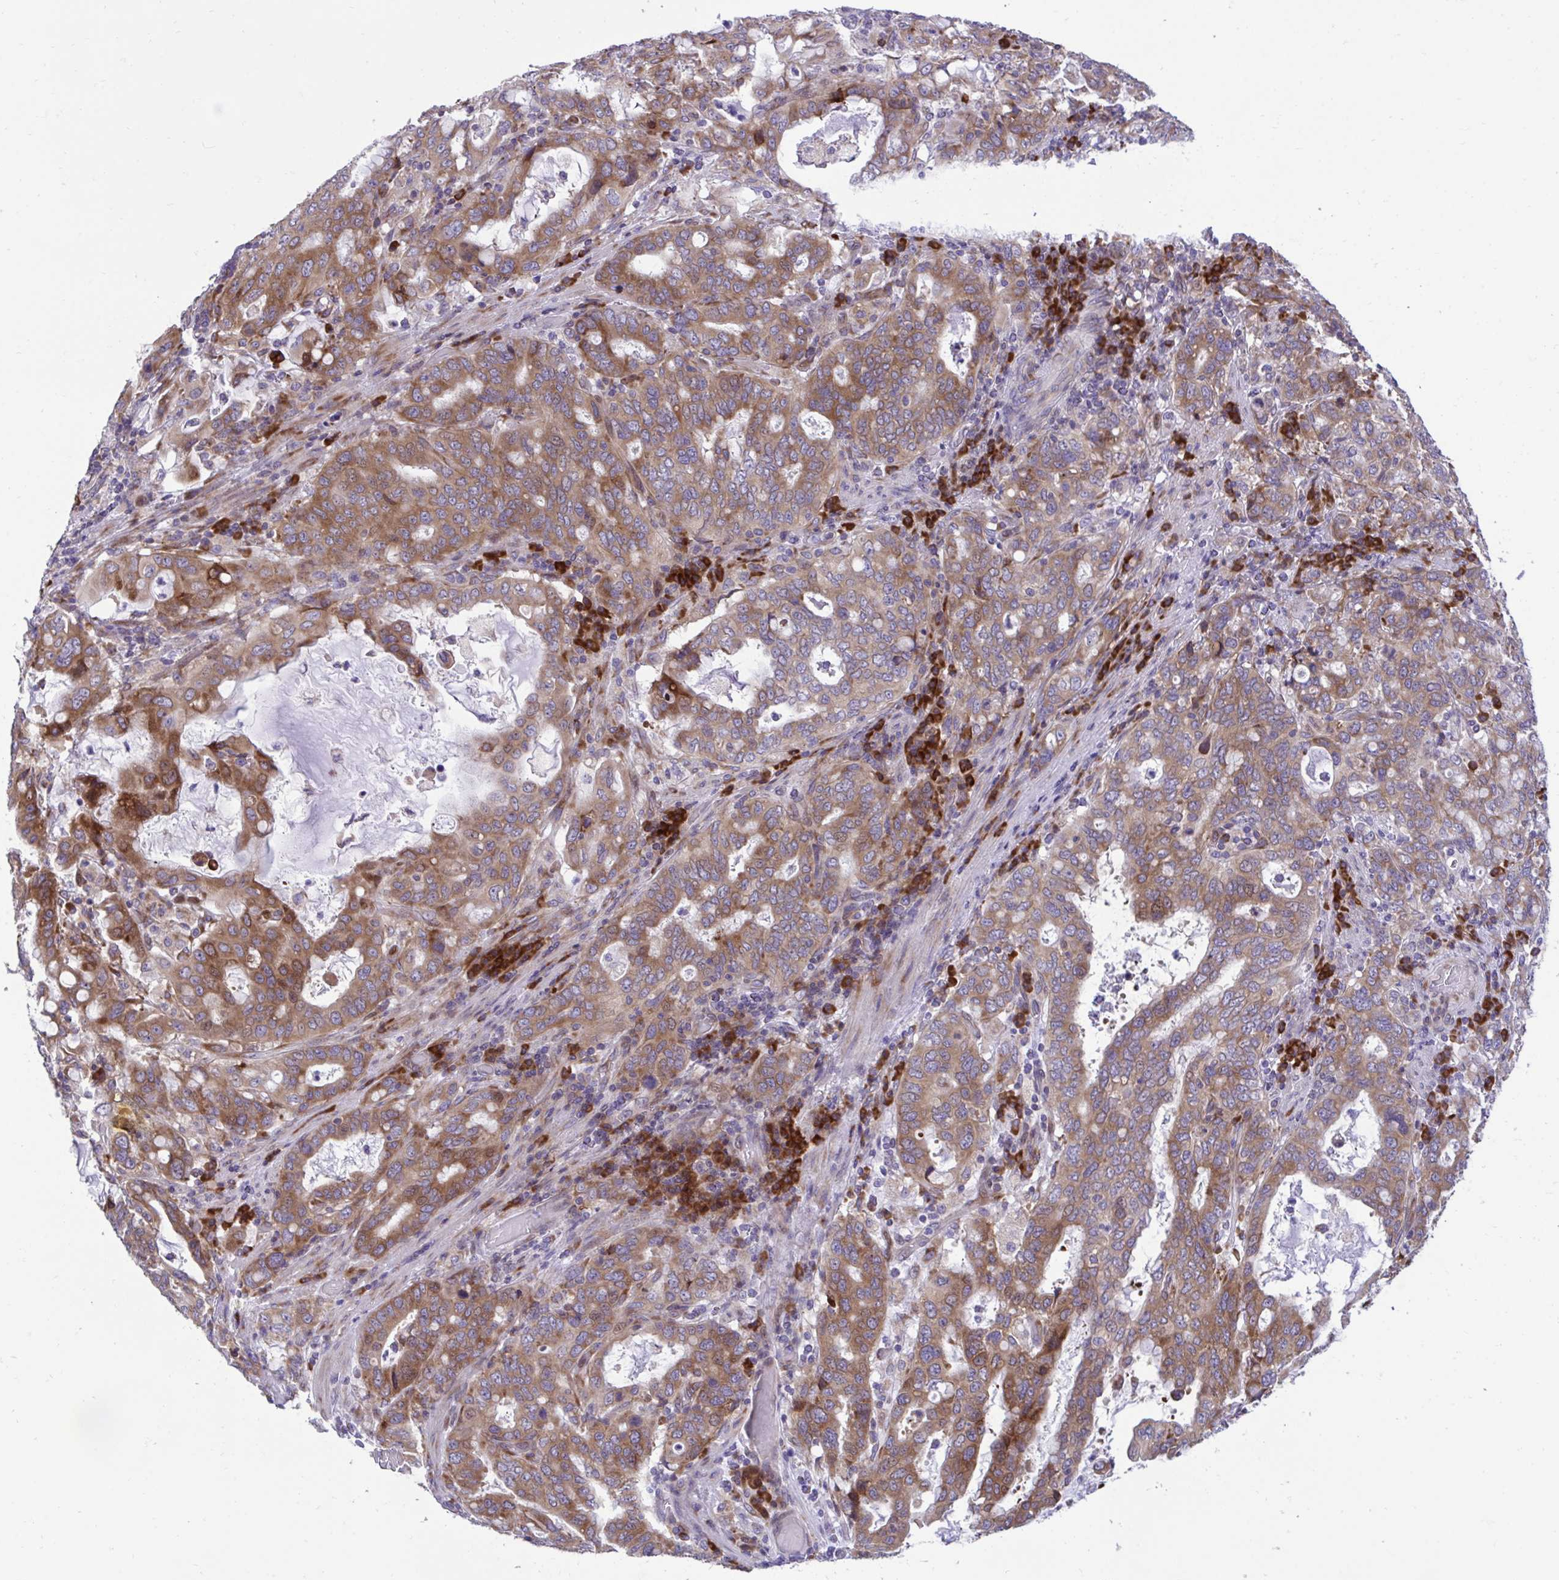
{"staining": {"intensity": "moderate", "quantity": ">75%", "location": "cytoplasmic/membranous"}, "tissue": "stomach cancer", "cell_type": "Tumor cells", "image_type": "cancer", "snomed": [{"axis": "morphology", "description": "Adenocarcinoma, NOS"}, {"axis": "topography", "description": "Stomach, upper"}, {"axis": "topography", "description": "Stomach"}], "caption": "IHC (DAB) staining of stomach adenocarcinoma displays moderate cytoplasmic/membranous protein expression in approximately >75% of tumor cells. Nuclei are stained in blue.", "gene": "RPS15", "patient": {"sex": "male", "age": 62}}